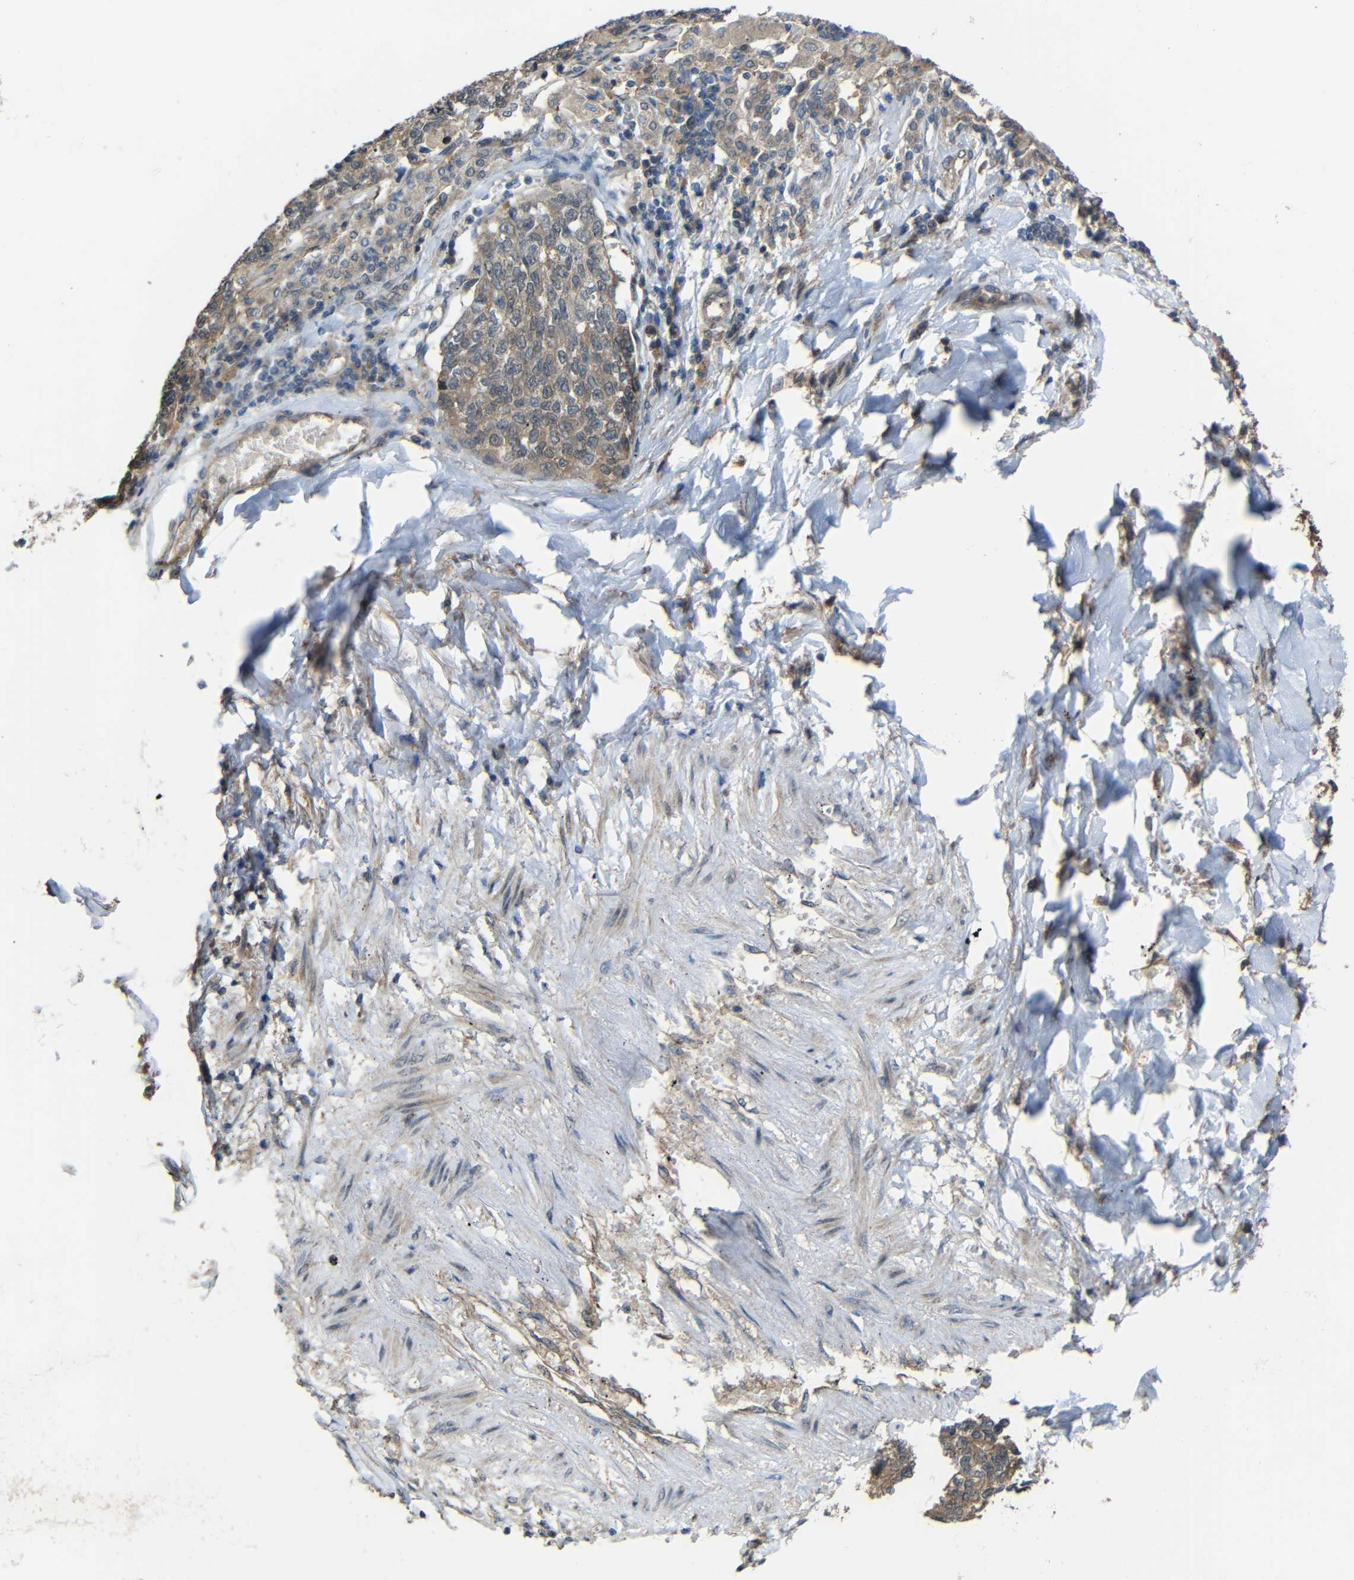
{"staining": {"intensity": "weak", "quantity": ">75%", "location": "cytoplasmic/membranous"}, "tissue": "lung cancer", "cell_type": "Tumor cells", "image_type": "cancer", "snomed": [{"axis": "morphology", "description": "Adenocarcinoma, NOS"}, {"axis": "topography", "description": "Lung"}], "caption": "This histopathology image shows IHC staining of lung cancer (adenocarcinoma), with low weak cytoplasmic/membranous expression in about >75% of tumor cells.", "gene": "CHST9", "patient": {"sex": "male", "age": 49}}